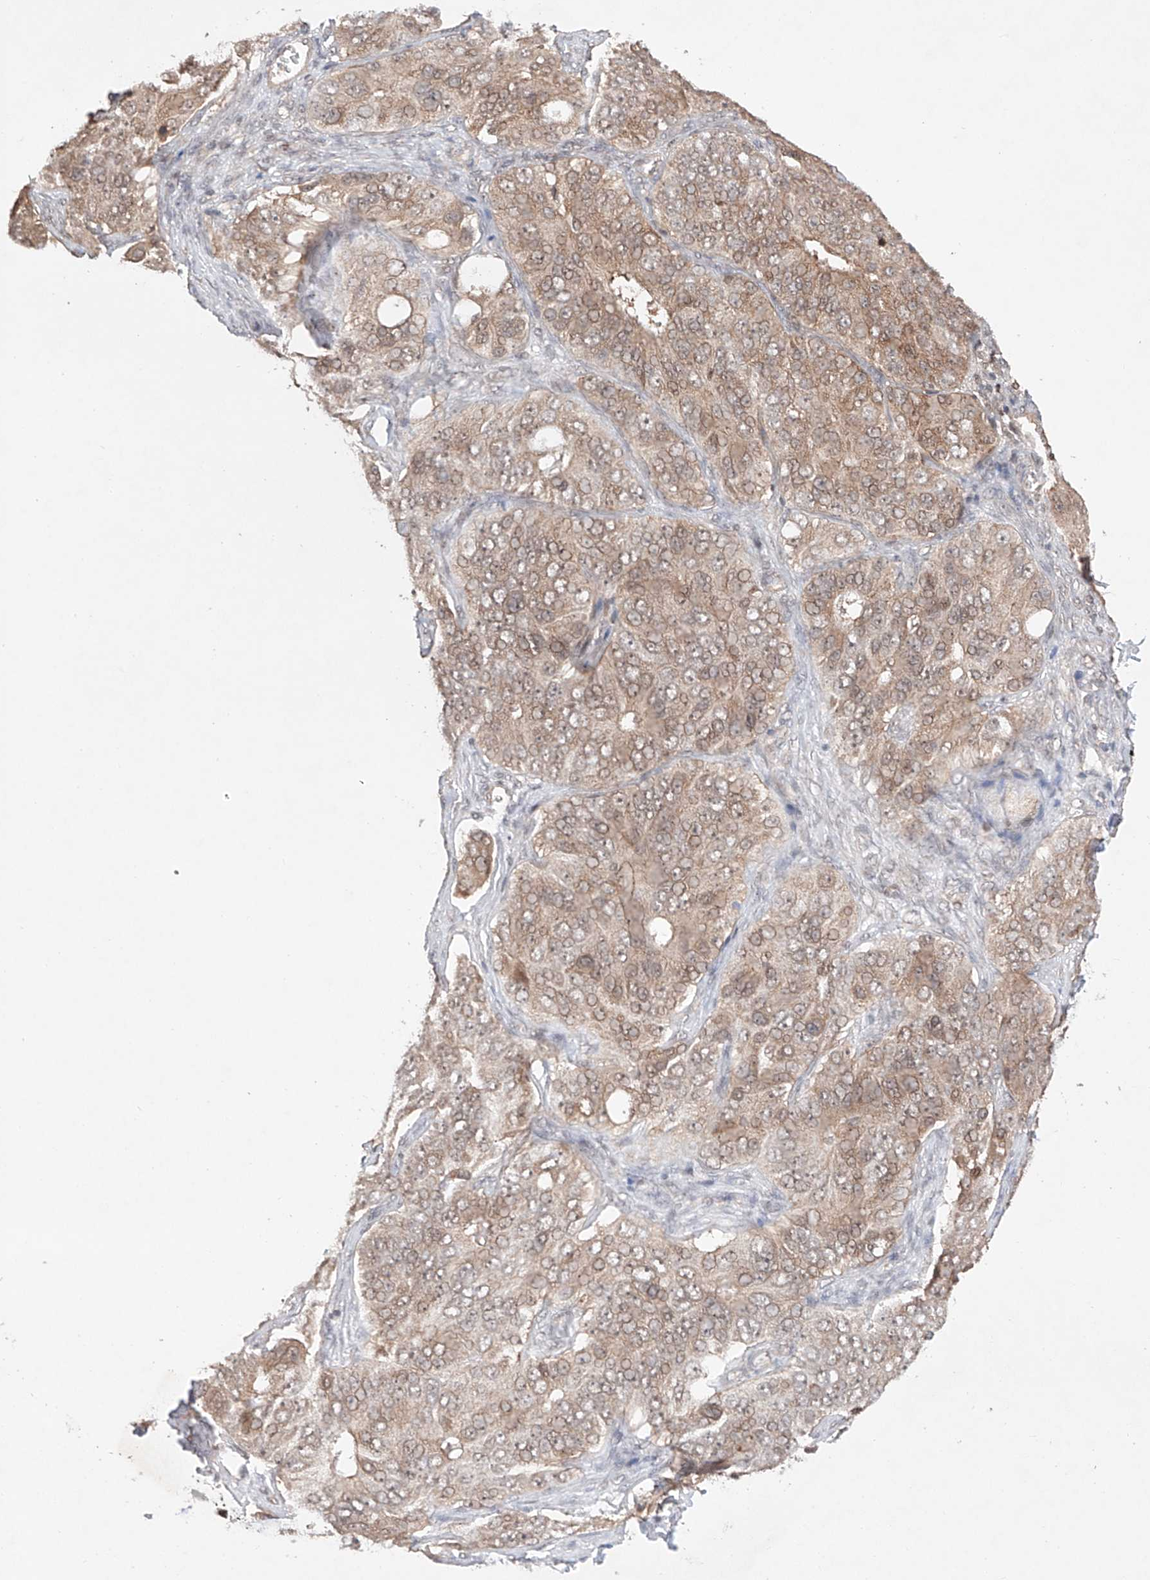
{"staining": {"intensity": "weak", "quantity": ">75%", "location": "cytoplasmic/membranous,nuclear"}, "tissue": "ovarian cancer", "cell_type": "Tumor cells", "image_type": "cancer", "snomed": [{"axis": "morphology", "description": "Carcinoma, endometroid"}, {"axis": "topography", "description": "Ovary"}], "caption": "Protein expression analysis of ovarian cancer (endometroid carcinoma) exhibits weak cytoplasmic/membranous and nuclear expression in about >75% of tumor cells.", "gene": "TSR2", "patient": {"sex": "female", "age": 51}}